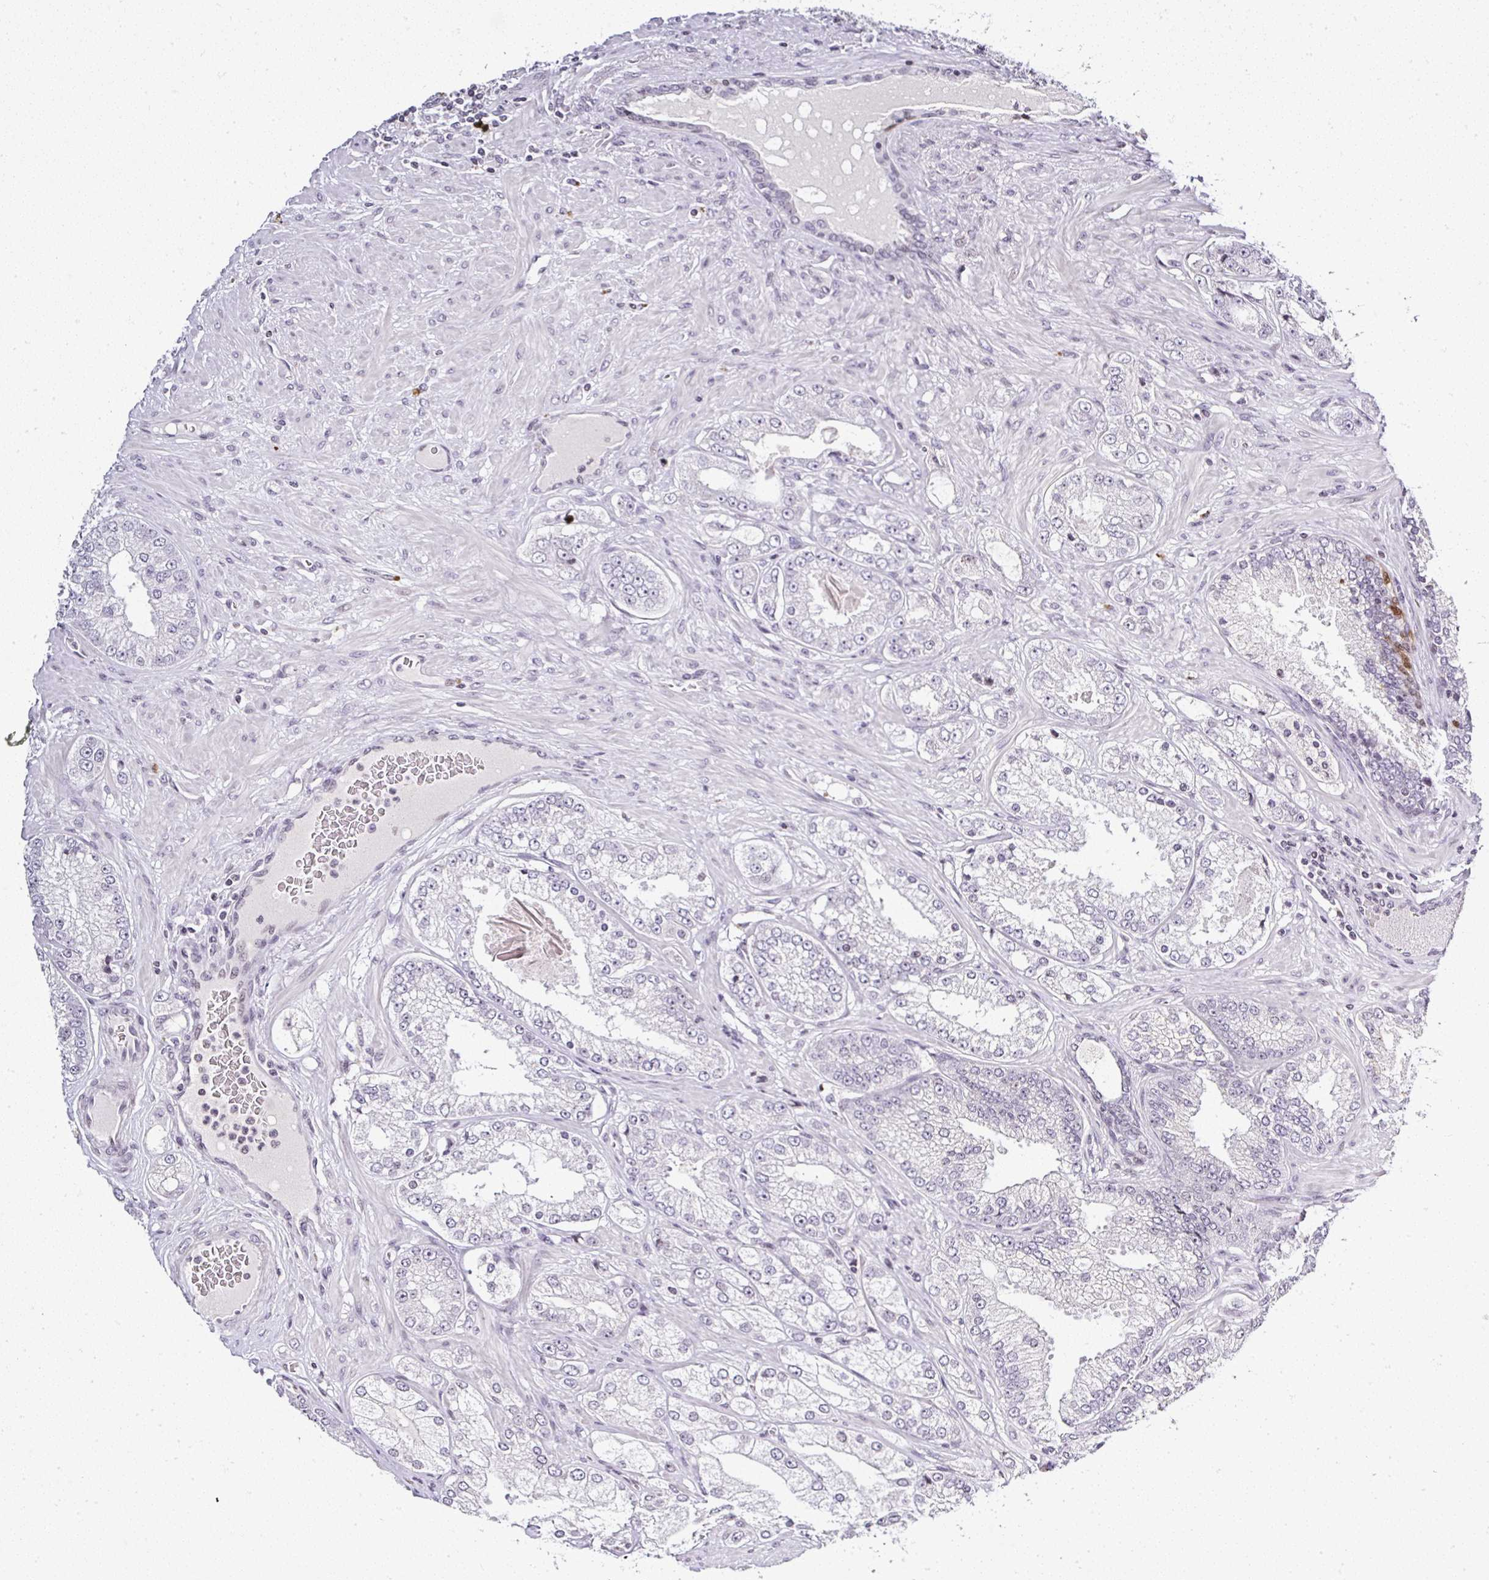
{"staining": {"intensity": "negative", "quantity": "none", "location": "none"}, "tissue": "prostate cancer", "cell_type": "Tumor cells", "image_type": "cancer", "snomed": [{"axis": "morphology", "description": "Normal tissue, NOS"}, {"axis": "morphology", "description": "Adenocarcinoma, High grade"}, {"axis": "topography", "description": "Prostate"}, {"axis": "topography", "description": "Peripheral nerve tissue"}], "caption": "Immunohistochemistry histopathology image of human adenocarcinoma (high-grade) (prostate) stained for a protein (brown), which exhibits no positivity in tumor cells.", "gene": "SERPINB3", "patient": {"sex": "male", "age": 68}}